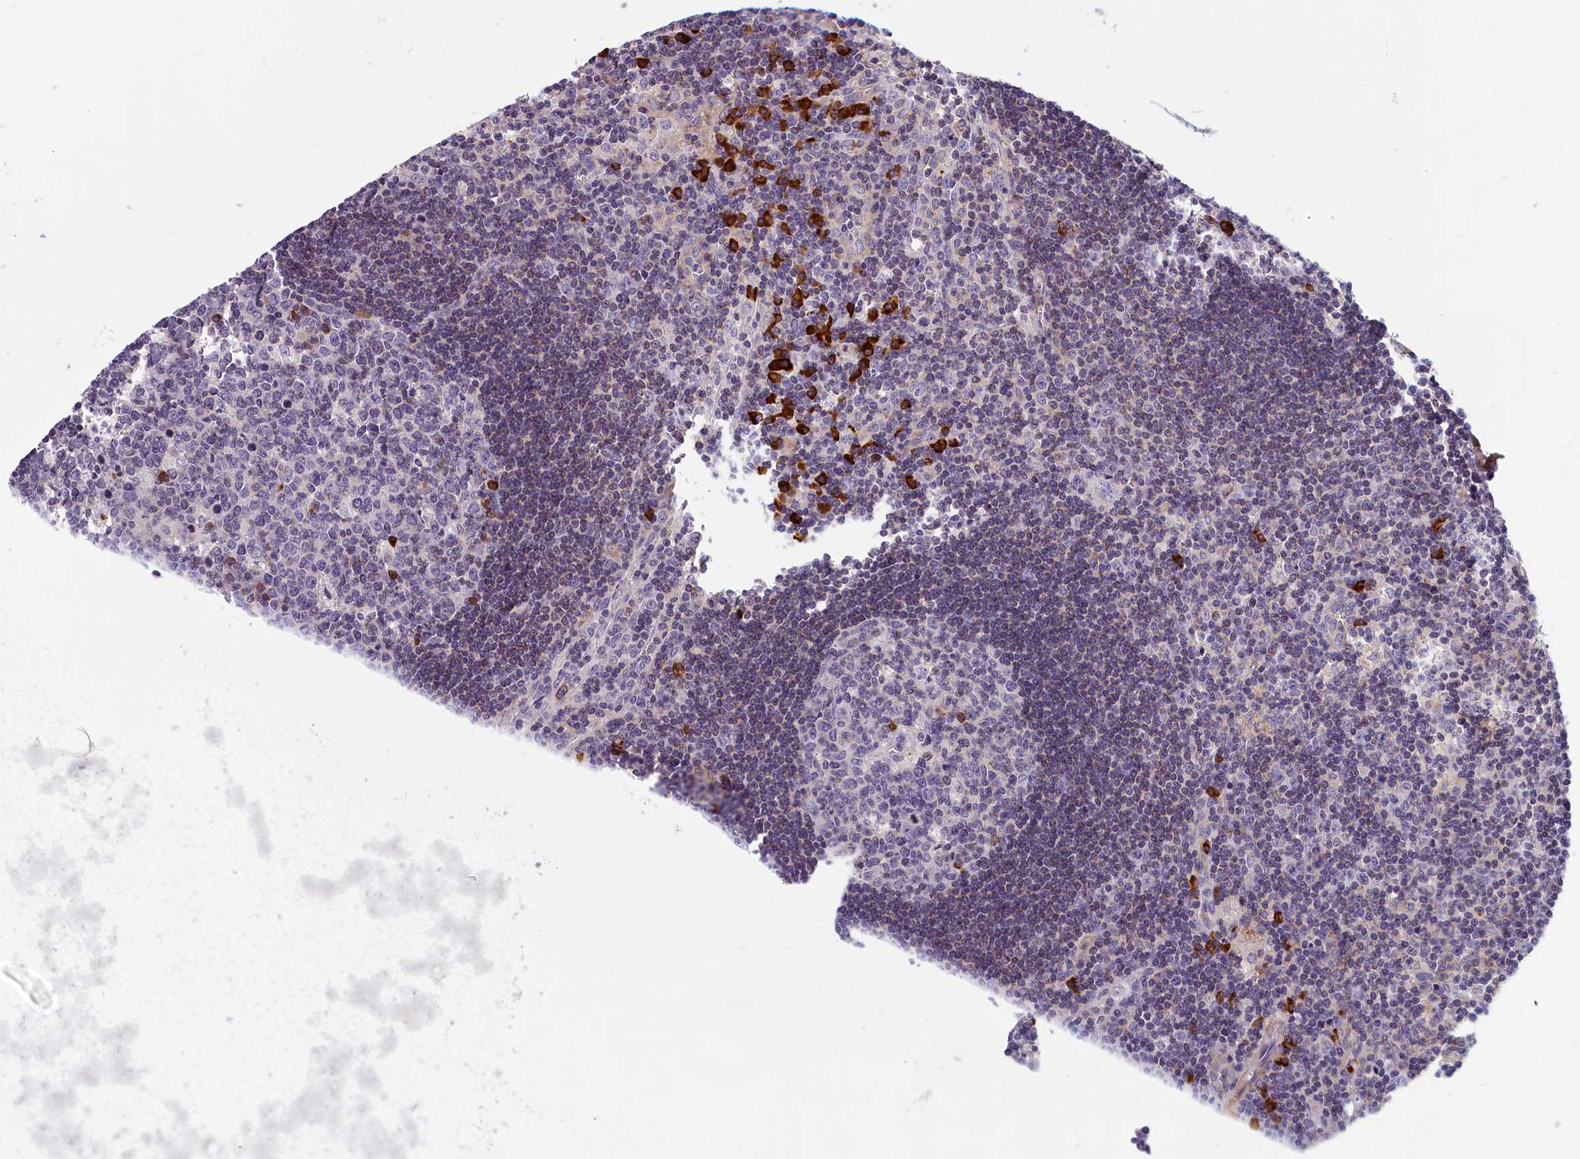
{"staining": {"intensity": "moderate", "quantity": "<25%", "location": "cytoplasmic/membranous"}, "tissue": "lymph node", "cell_type": "Germinal center cells", "image_type": "normal", "snomed": [{"axis": "morphology", "description": "Normal tissue, NOS"}, {"axis": "topography", "description": "Lymph node"}], "caption": "The photomicrograph reveals staining of benign lymph node, revealing moderate cytoplasmic/membranous protein expression (brown color) within germinal center cells. Nuclei are stained in blue.", "gene": "BCL2L13", "patient": {"sex": "male", "age": 58}}